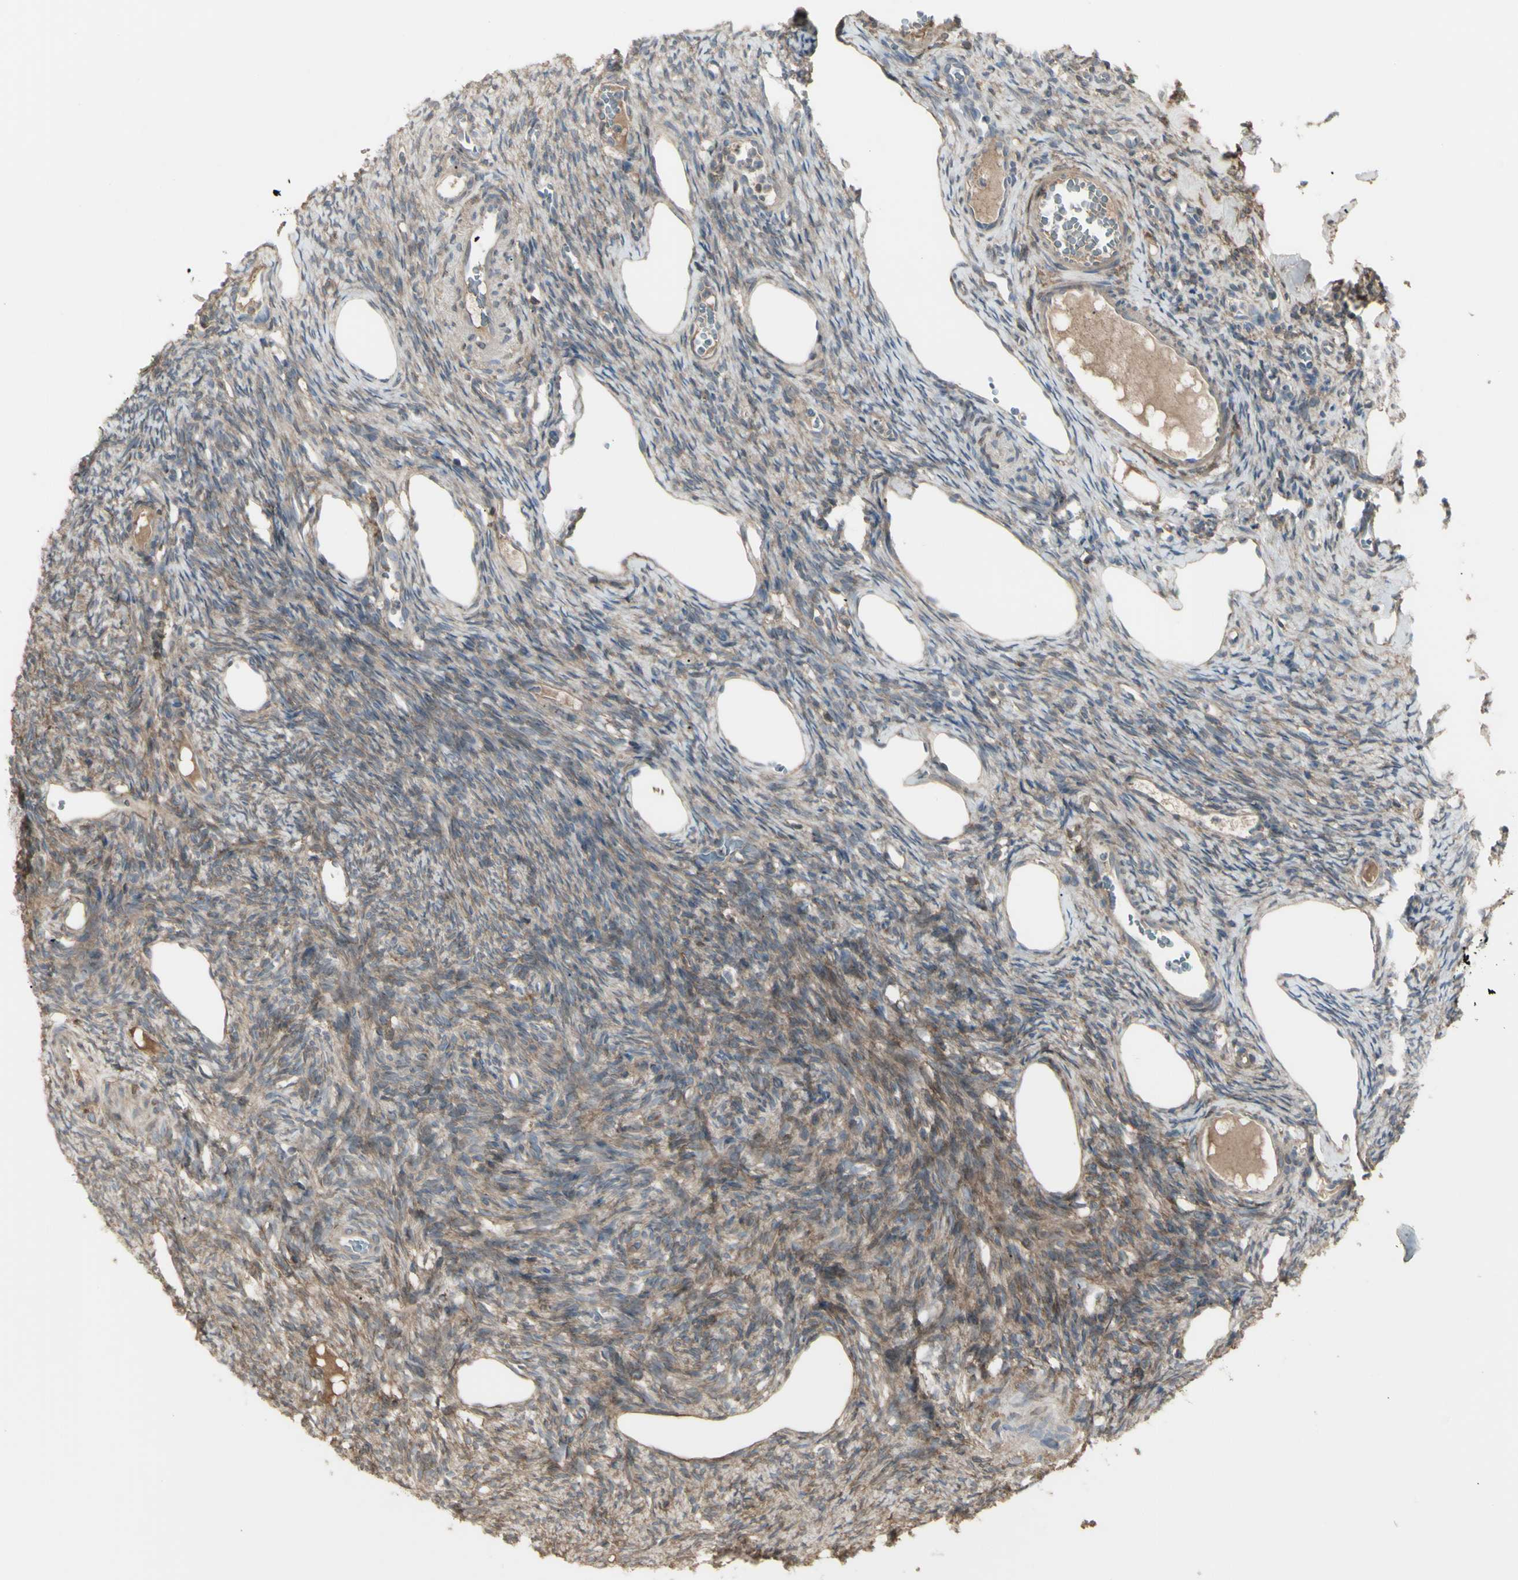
{"staining": {"intensity": "moderate", "quantity": "25%-75%", "location": "cytoplasmic/membranous"}, "tissue": "ovary", "cell_type": "Ovarian stroma cells", "image_type": "normal", "snomed": [{"axis": "morphology", "description": "Normal tissue, NOS"}, {"axis": "topography", "description": "Ovary"}], "caption": "Moderate cytoplasmic/membranous positivity is present in about 25%-75% of ovarian stroma cells in normal ovary.", "gene": "CD276", "patient": {"sex": "female", "age": 33}}